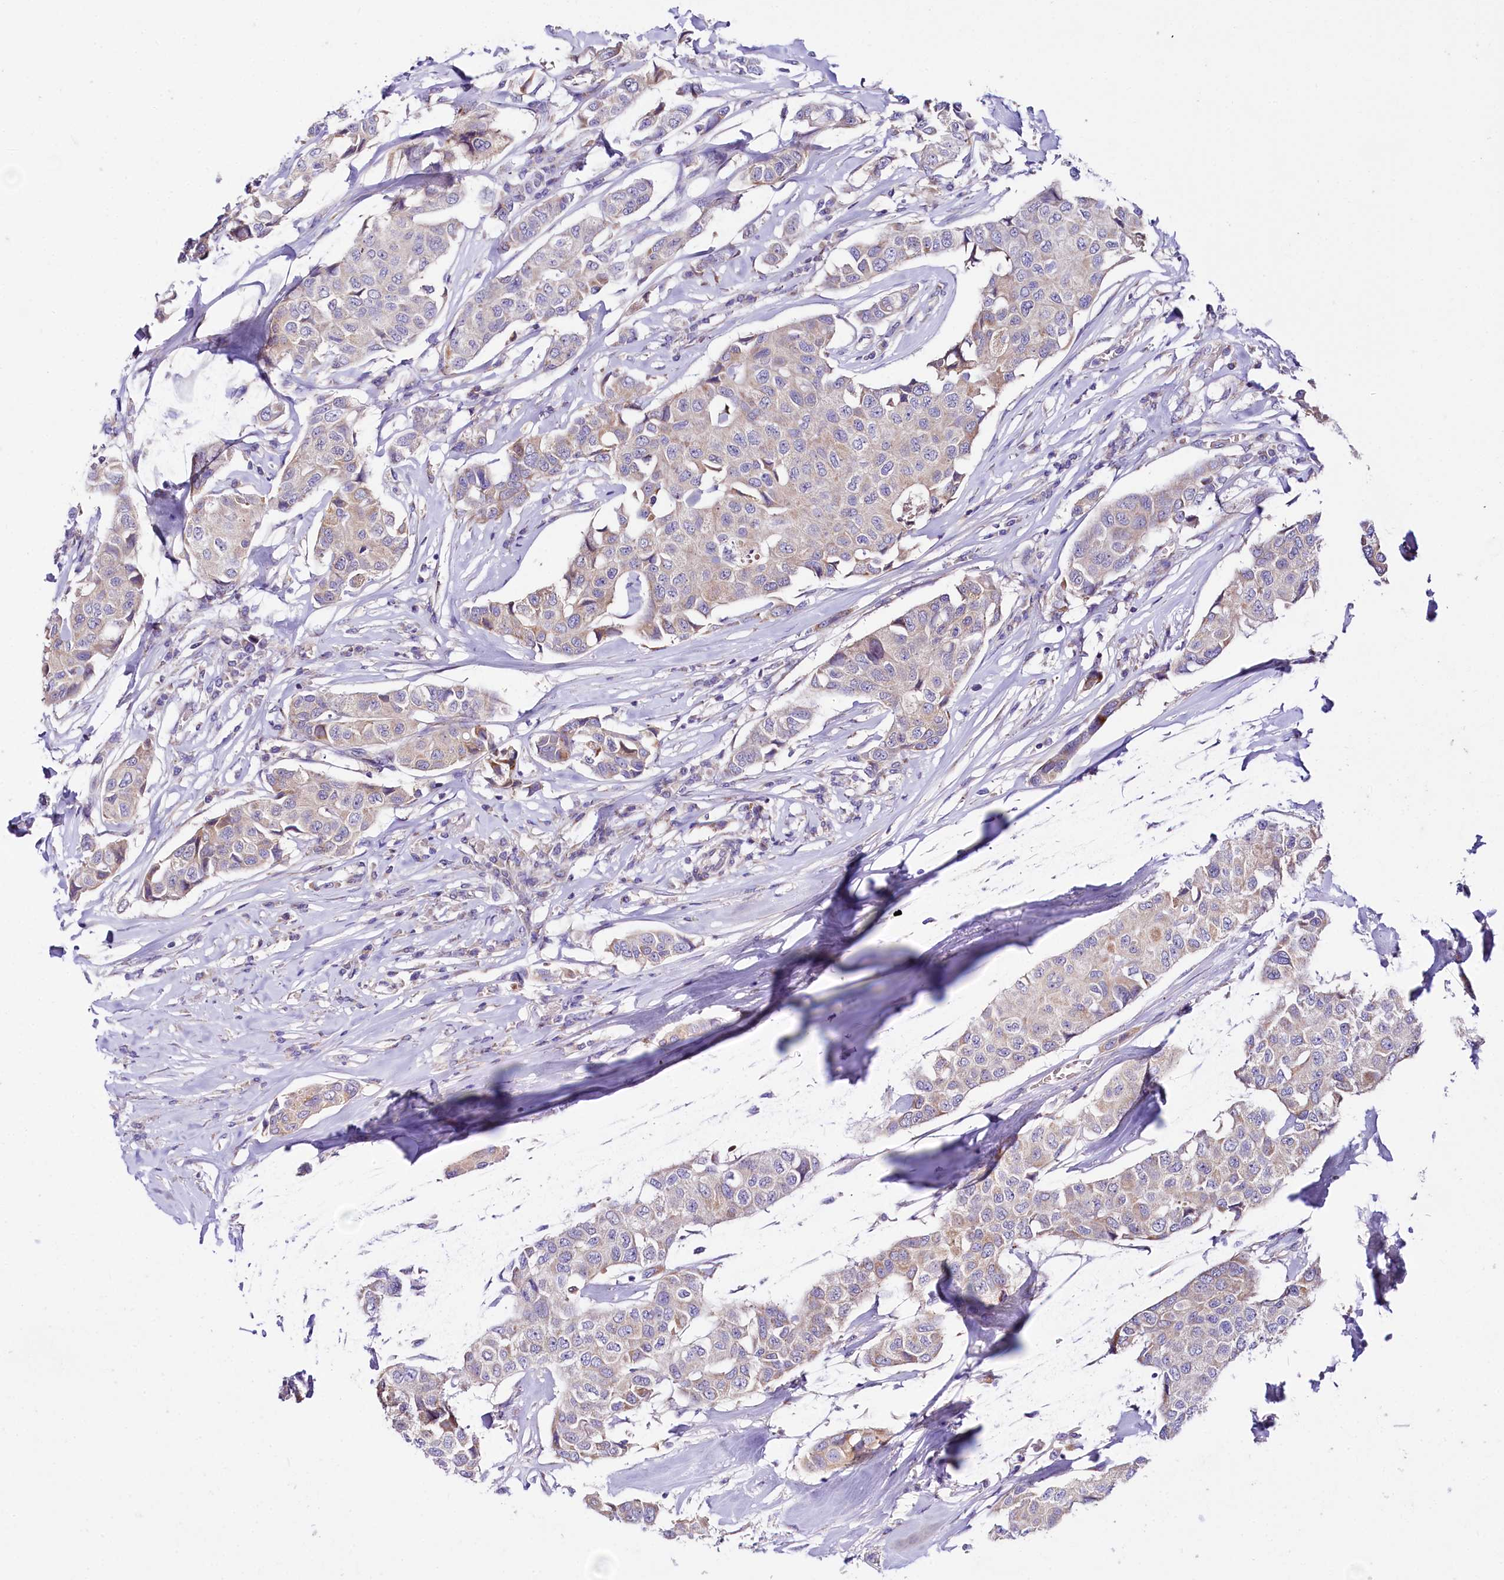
{"staining": {"intensity": "weak", "quantity": "<25%", "location": "cytoplasmic/membranous"}, "tissue": "breast cancer", "cell_type": "Tumor cells", "image_type": "cancer", "snomed": [{"axis": "morphology", "description": "Duct carcinoma"}, {"axis": "topography", "description": "Breast"}], "caption": "Immunohistochemistry (IHC) micrograph of neoplastic tissue: human invasive ductal carcinoma (breast) stained with DAB (3,3'-diaminobenzidine) demonstrates no significant protein positivity in tumor cells.", "gene": "CEP295", "patient": {"sex": "female", "age": 80}}